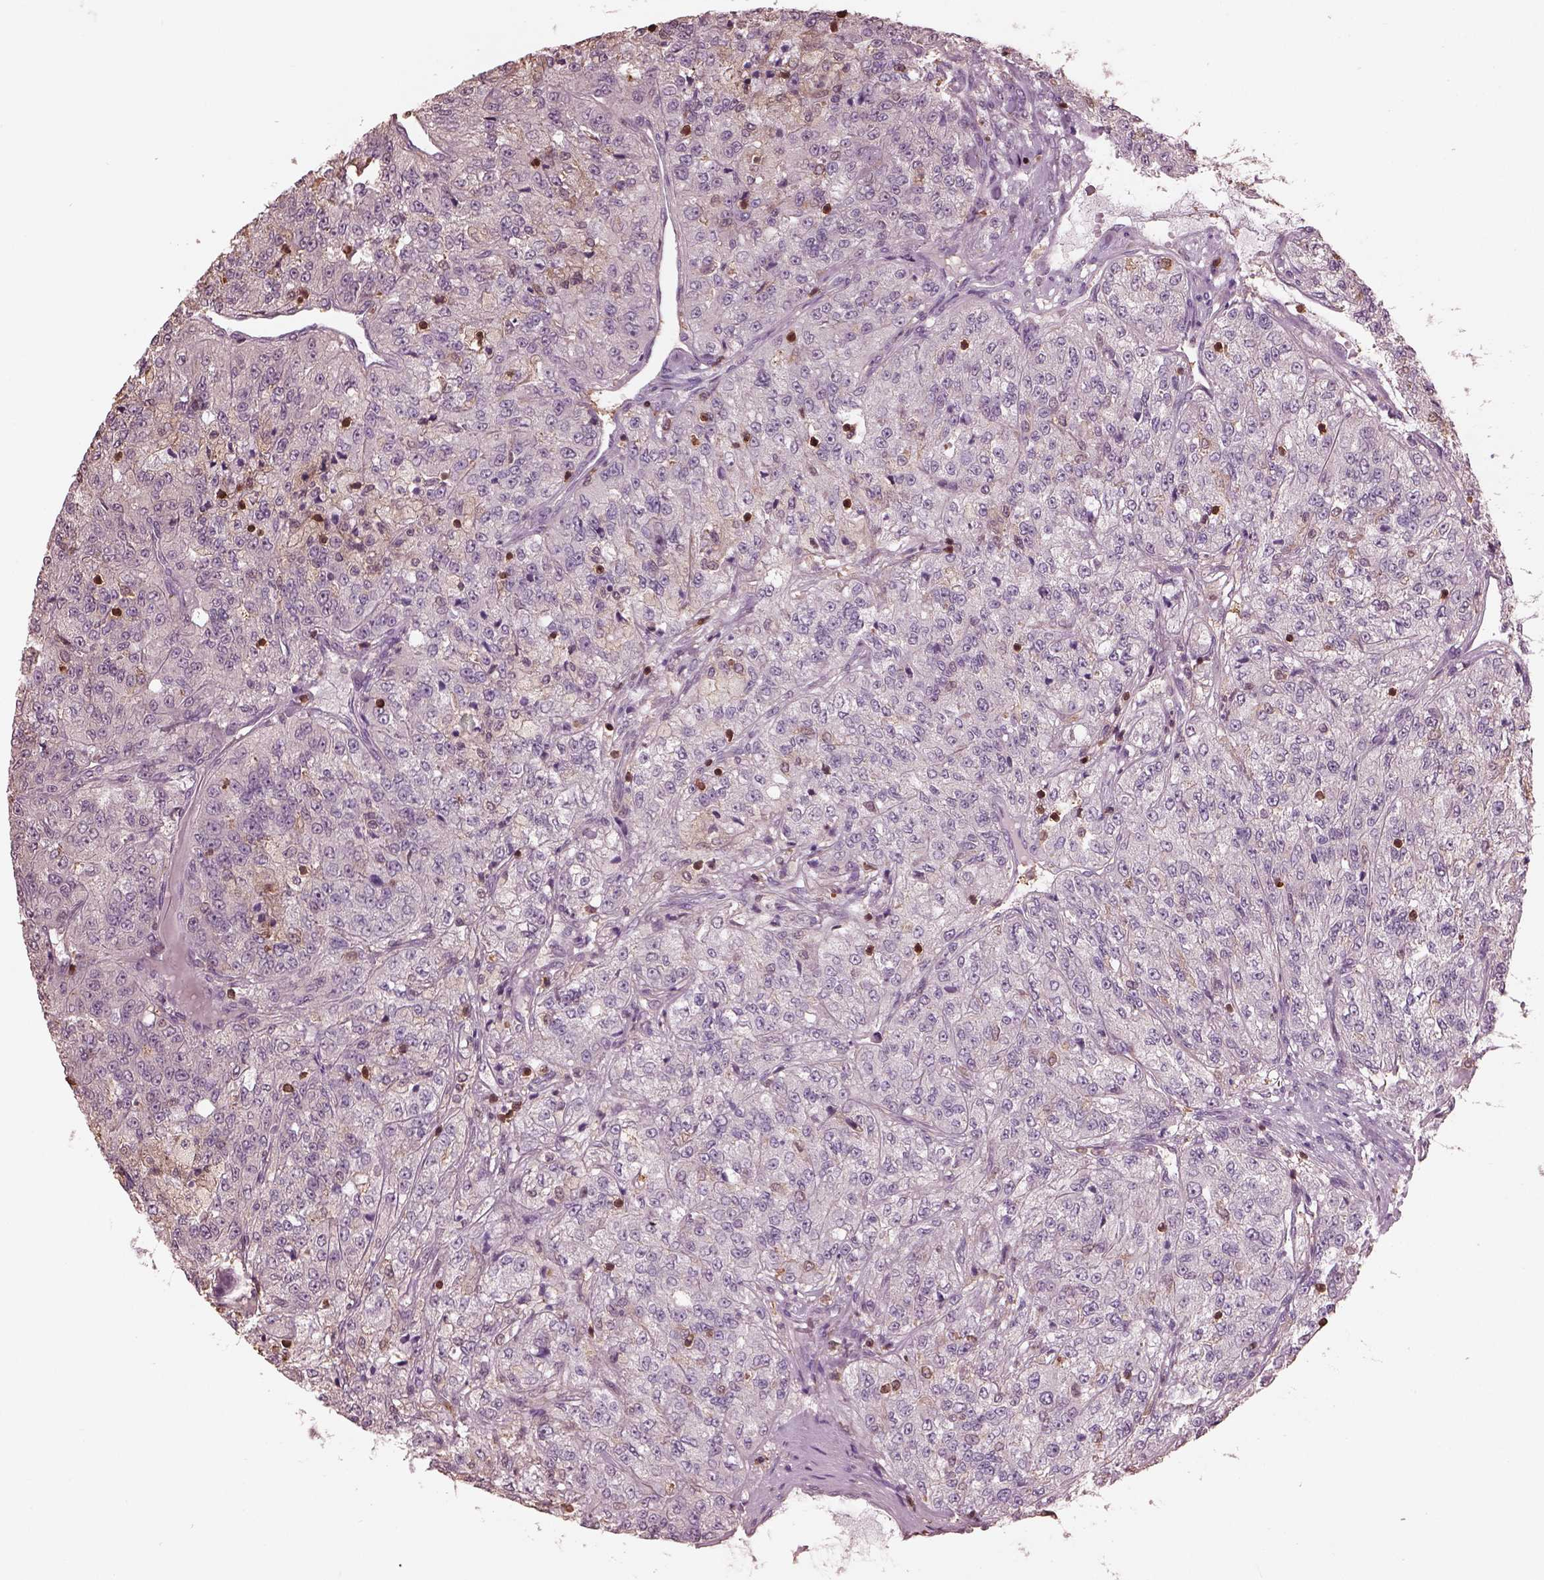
{"staining": {"intensity": "negative", "quantity": "none", "location": "none"}, "tissue": "renal cancer", "cell_type": "Tumor cells", "image_type": "cancer", "snomed": [{"axis": "morphology", "description": "Adenocarcinoma, NOS"}, {"axis": "topography", "description": "Kidney"}], "caption": "Photomicrograph shows no protein expression in tumor cells of renal cancer tissue.", "gene": "IL31RA", "patient": {"sex": "female", "age": 63}}